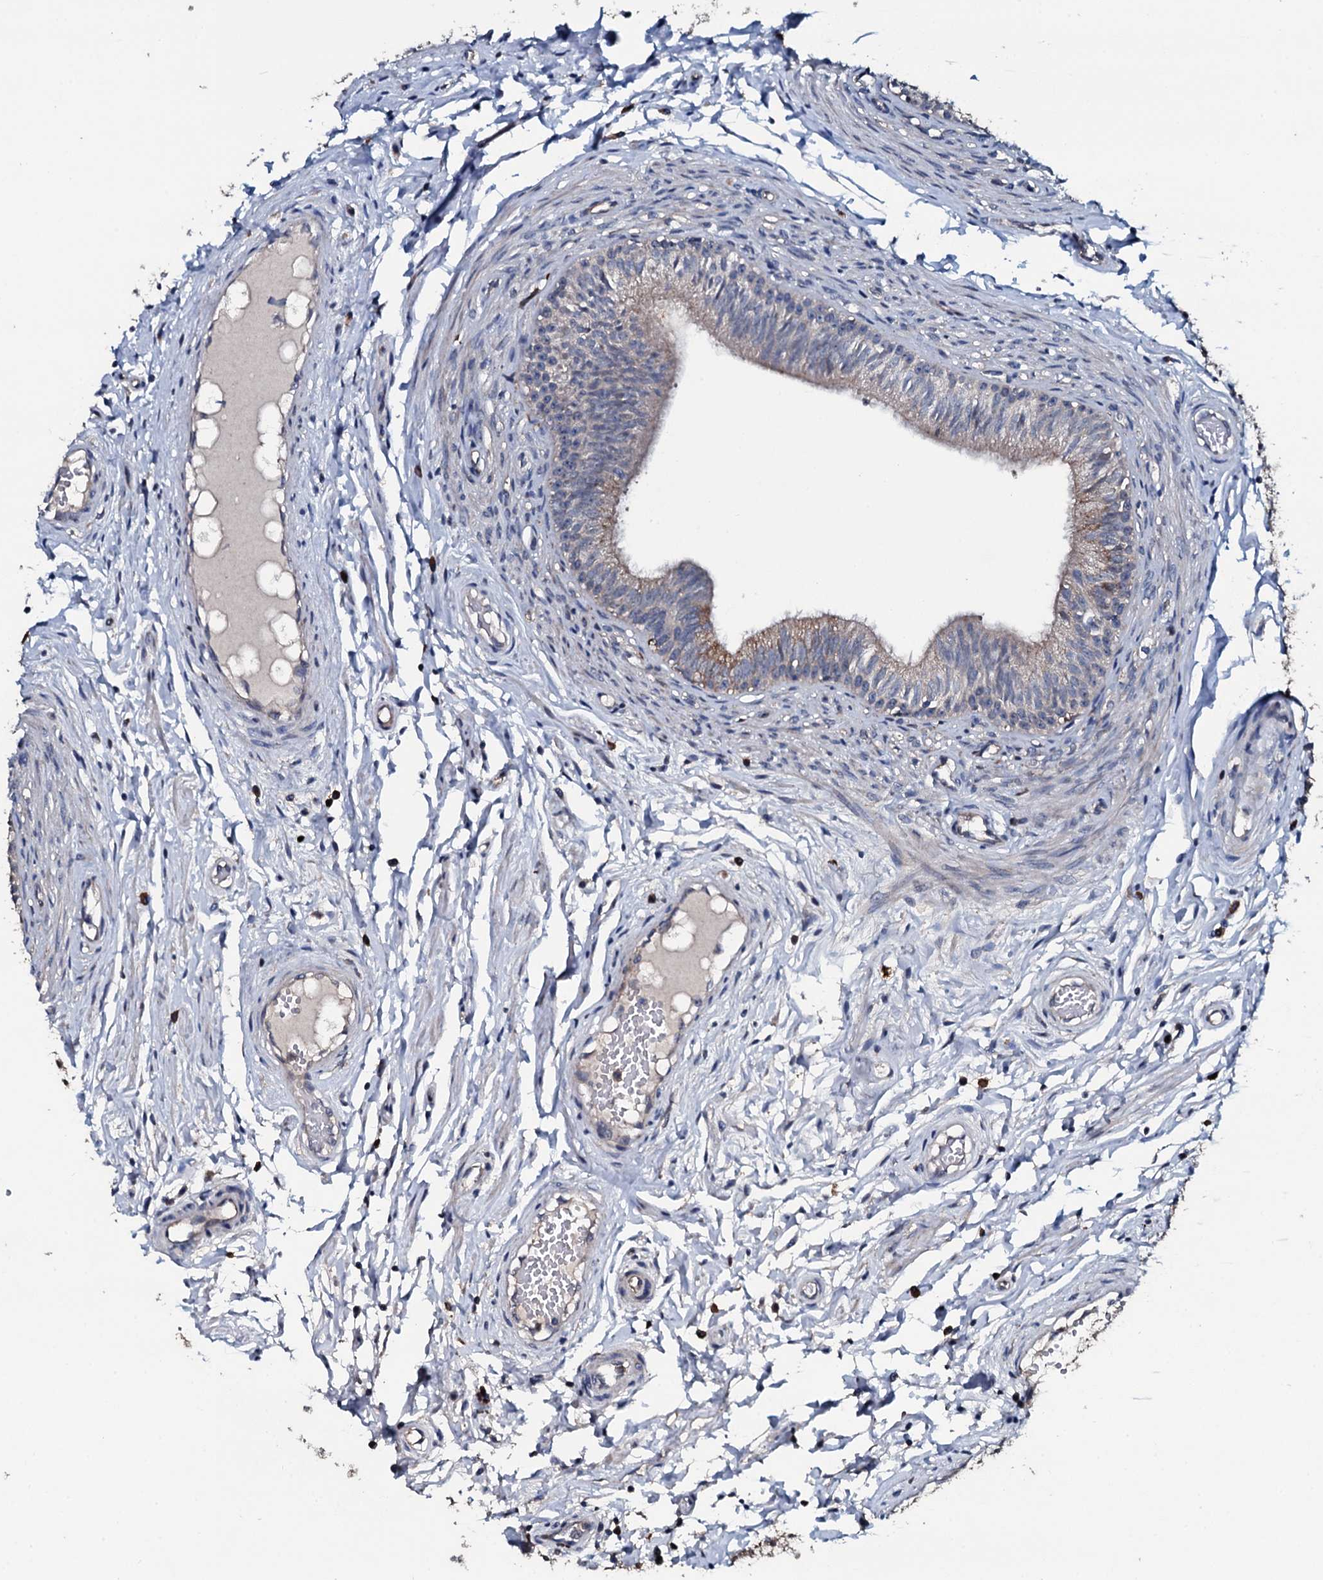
{"staining": {"intensity": "moderate", "quantity": "25%-75%", "location": "cytoplasmic/membranous"}, "tissue": "epididymis", "cell_type": "Glandular cells", "image_type": "normal", "snomed": [{"axis": "morphology", "description": "Normal tissue, NOS"}, {"axis": "topography", "description": "Epididymis, spermatic cord, NOS"}], "caption": "Immunohistochemical staining of unremarkable human epididymis reveals medium levels of moderate cytoplasmic/membranous positivity in approximately 25%-75% of glandular cells. The protein of interest is stained brown, and the nuclei are stained in blue (DAB (3,3'-diaminobenzidine) IHC with brightfield microscopy, high magnification).", "gene": "IL12B", "patient": {"sex": "male", "age": 22}}